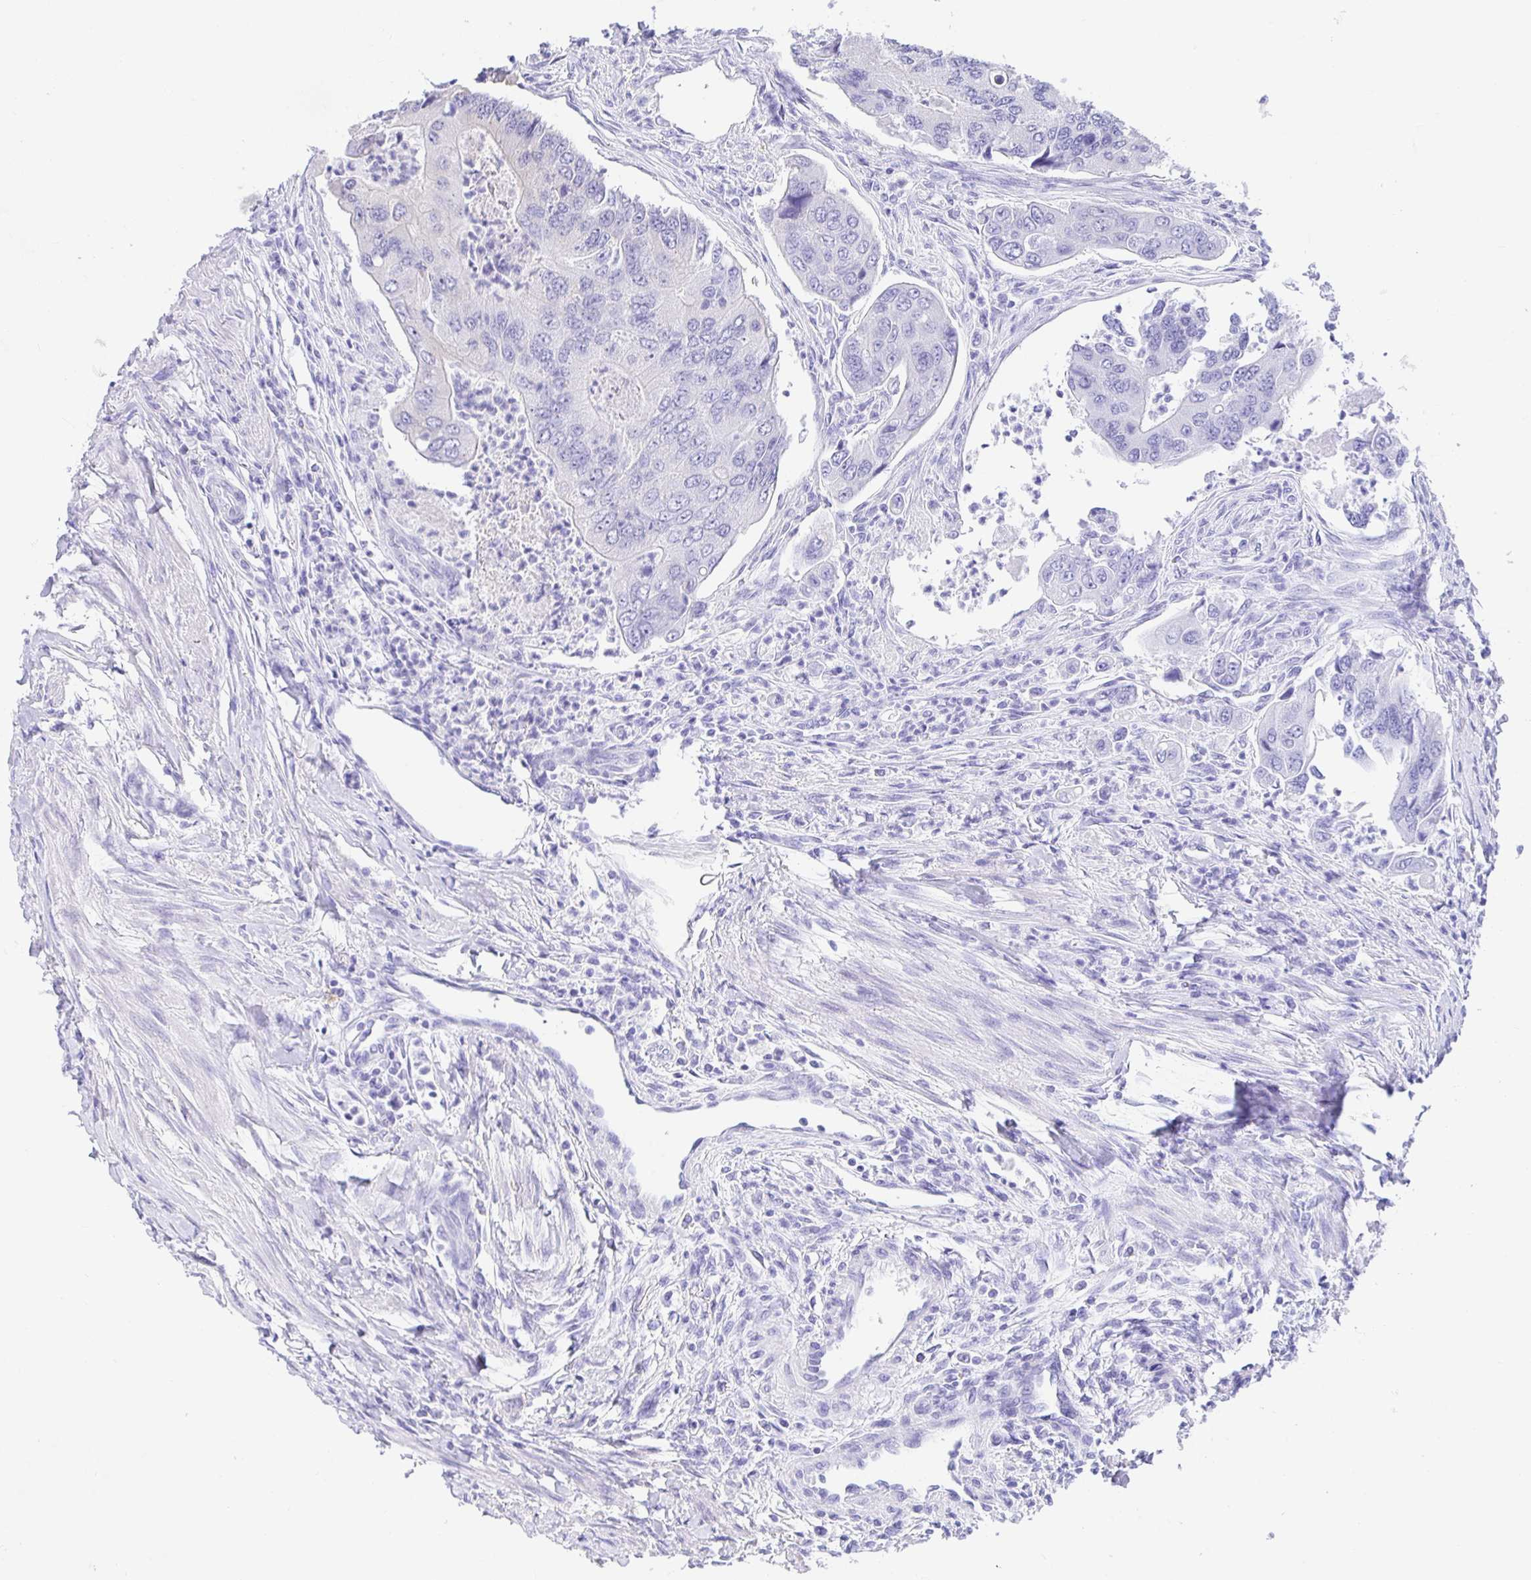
{"staining": {"intensity": "weak", "quantity": "<25%", "location": "cytoplasmic/membranous"}, "tissue": "colorectal cancer", "cell_type": "Tumor cells", "image_type": "cancer", "snomed": [{"axis": "morphology", "description": "Adenocarcinoma, NOS"}, {"axis": "topography", "description": "Colon"}], "caption": "The photomicrograph exhibits no staining of tumor cells in colorectal cancer (adenocarcinoma).", "gene": "EZHIP", "patient": {"sex": "female", "age": 67}}